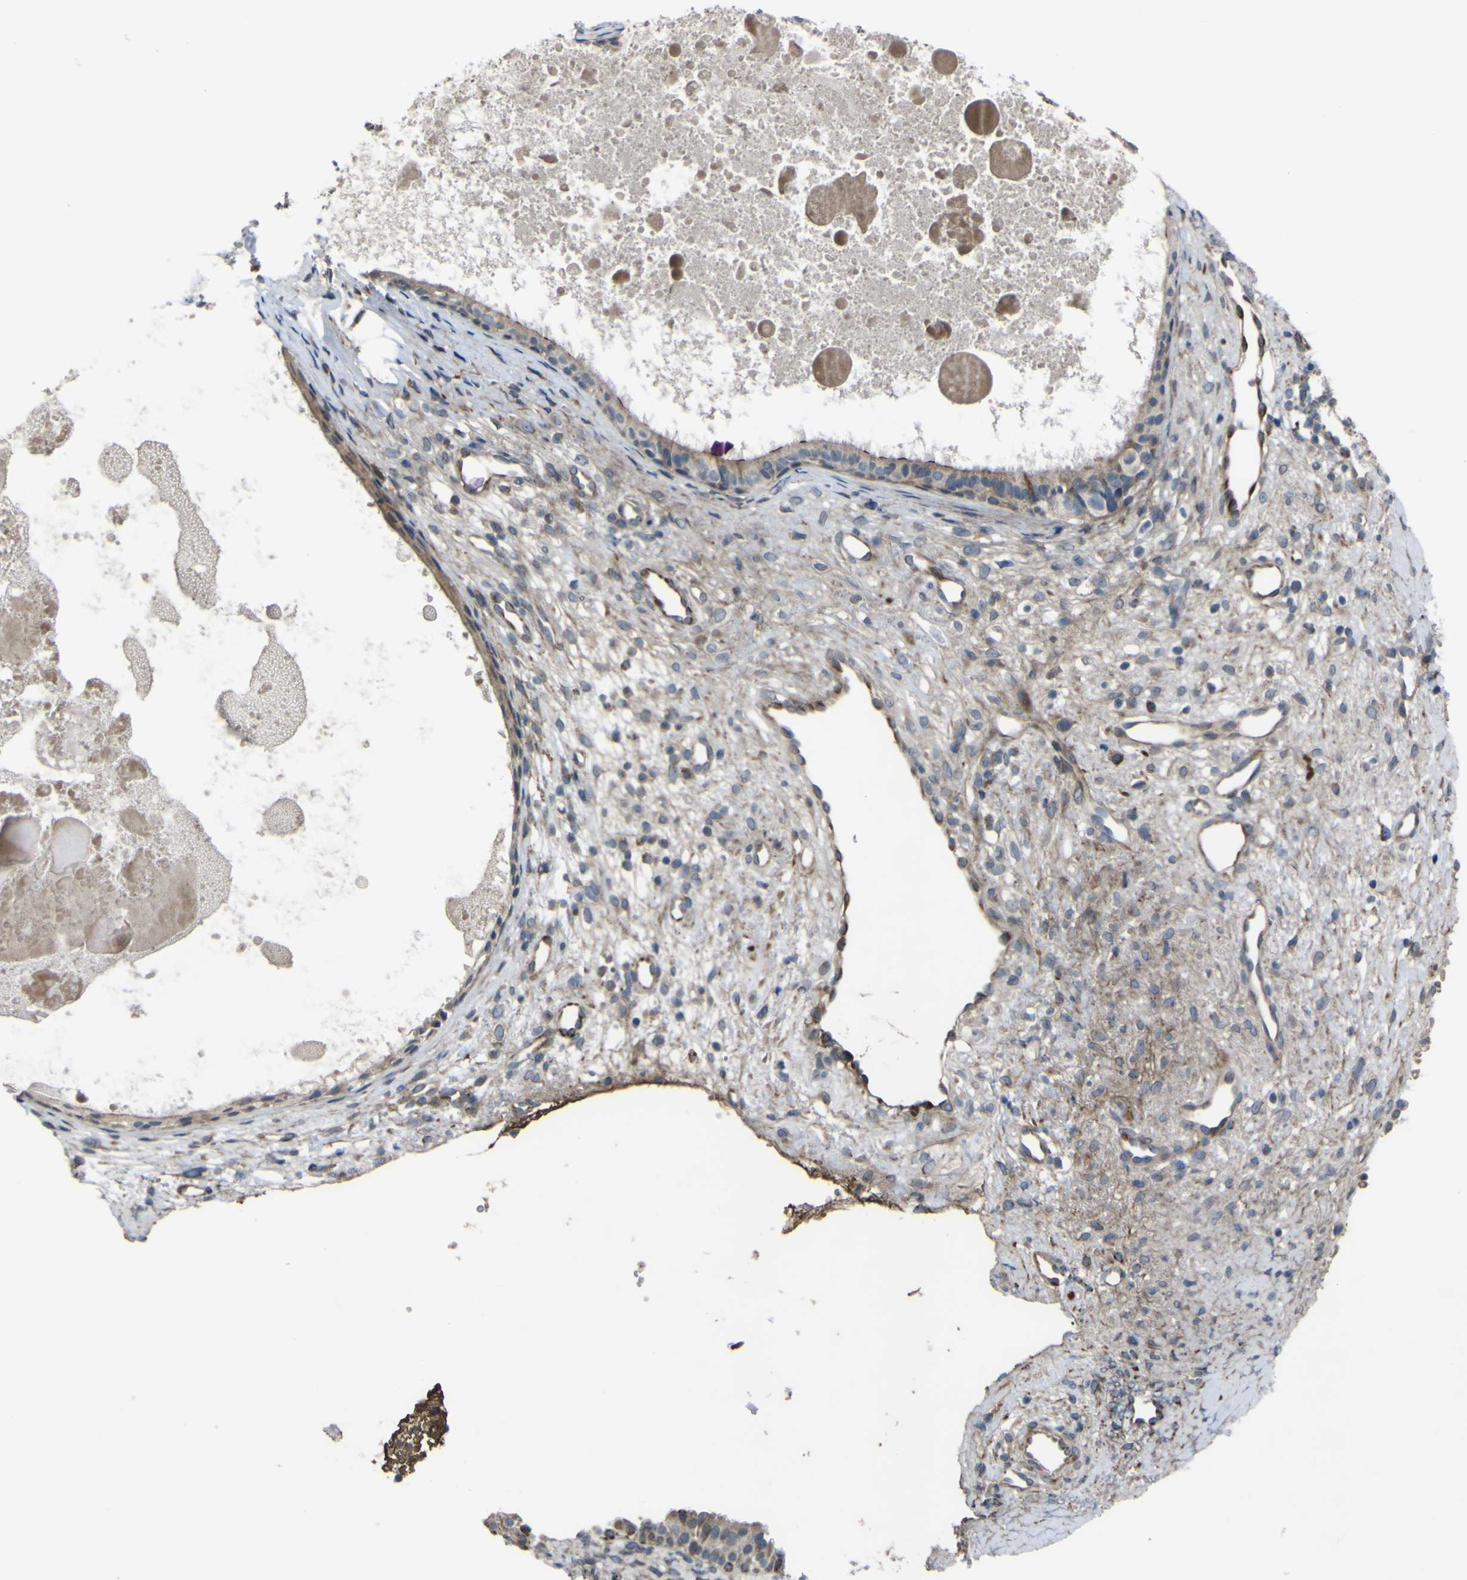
{"staining": {"intensity": "moderate", "quantity": "25%-75%", "location": "cytoplasmic/membranous"}, "tissue": "nasopharynx", "cell_type": "Respiratory epithelial cells", "image_type": "normal", "snomed": [{"axis": "morphology", "description": "Normal tissue, NOS"}, {"axis": "topography", "description": "Nasopharynx"}], "caption": "The image reveals immunohistochemical staining of normal nasopharynx. There is moderate cytoplasmic/membranous staining is appreciated in about 25%-75% of respiratory epithelial cells.", "gene": "GPLD1", "patient": {"sex": "male", "age": 22}}